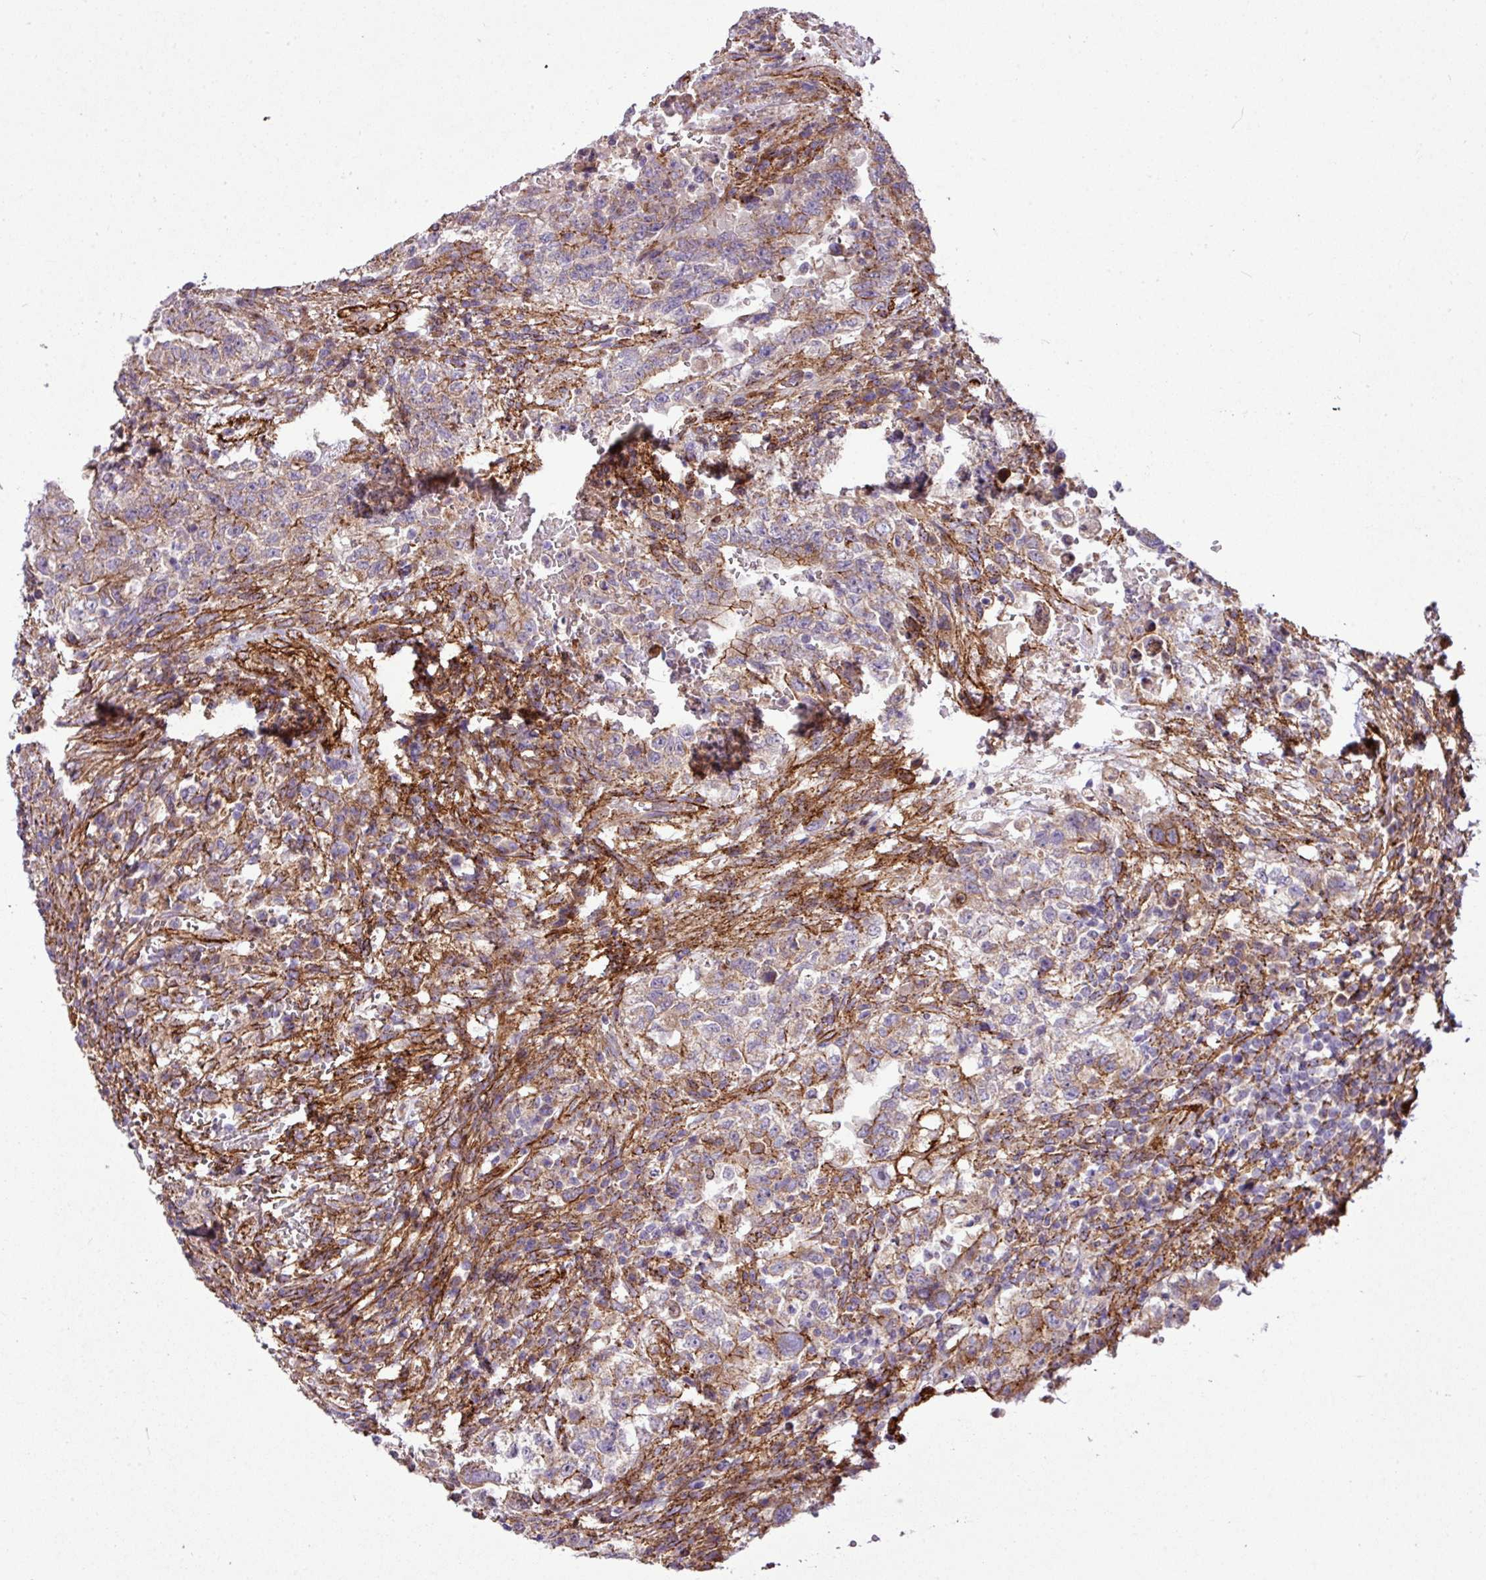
{"staining": {"intensity": "moderate", "quantity": "25%-75%", "location": "cytoplasmic/membranous"}, "tissue": "testis cancer", "cell_type": "Tumor cells", "image_type": "cancer", "snomed": [{"axis": "morphology", "description": "Carcinoma, Embryonal, NOS"}, {"axis": "topography", "description": "Testis"}], "caption": "A medium amount of moderate cytoplasmic/membranous positivity is identified in approximately 25%-75% of tumor cells in testis cancer (embryonal carcinoma) tissue.", "gene": "FAM47E", "patient": {"sex": "male", "age": 26}}